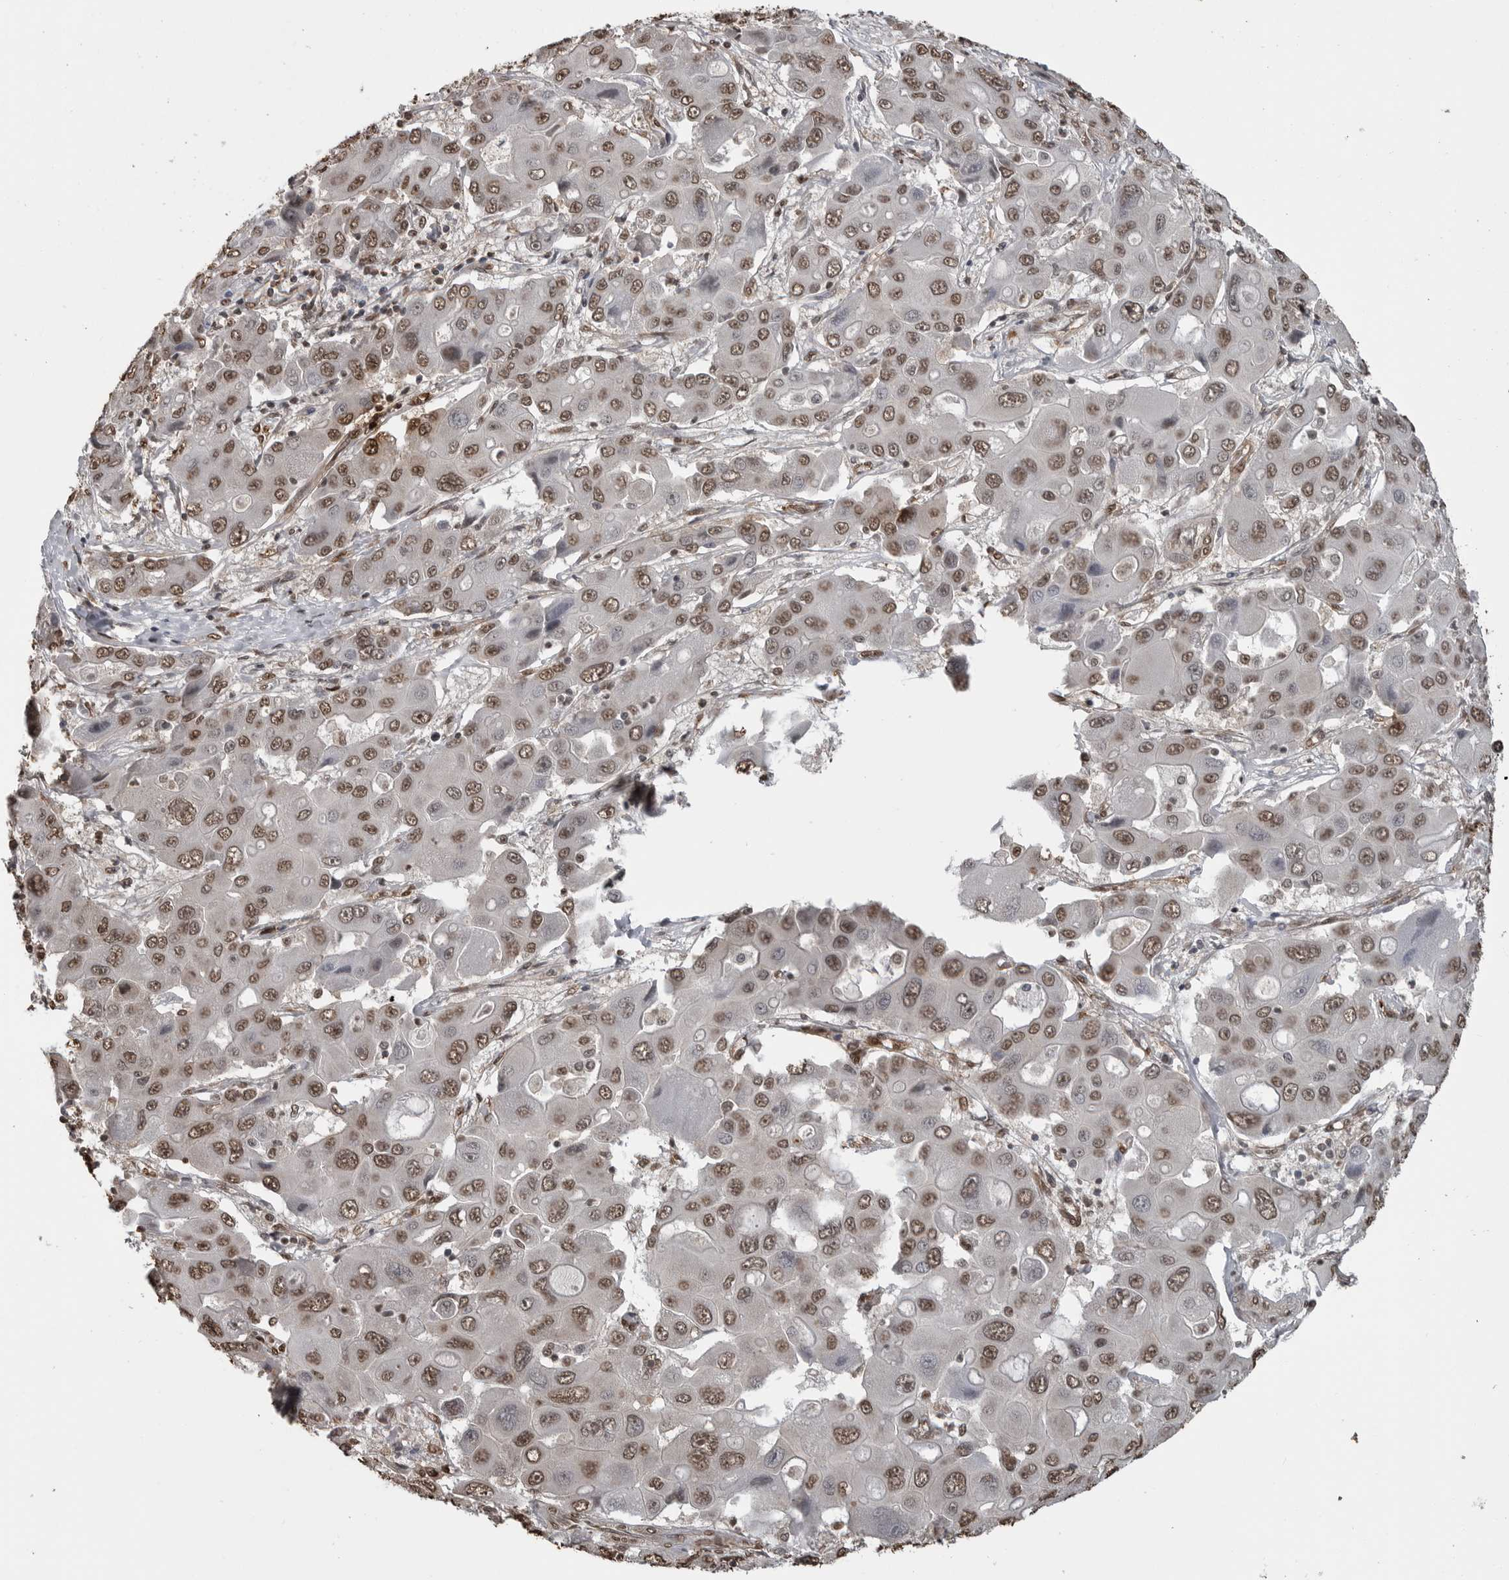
{"staining": {"intensity": "moderate", "quantity": ">75%", "location": "nuclear"}, "tissue": "liver cancer", "cell_type": "Tumor cells", "image_type": "cancer", "snomed": [{"axis": "morphology", "description": "Cholangiocarcinoma"}, {"axis": "topography", "description": "Liver"}], "caption": "Protein expression by IHC shows moderate nuclear positivity in approximately >75% of tumor cells in liver cancer (cholangiocarcinoma).", "gene": "SMAD2", "patient": {"sex": "male", "age": 67}}